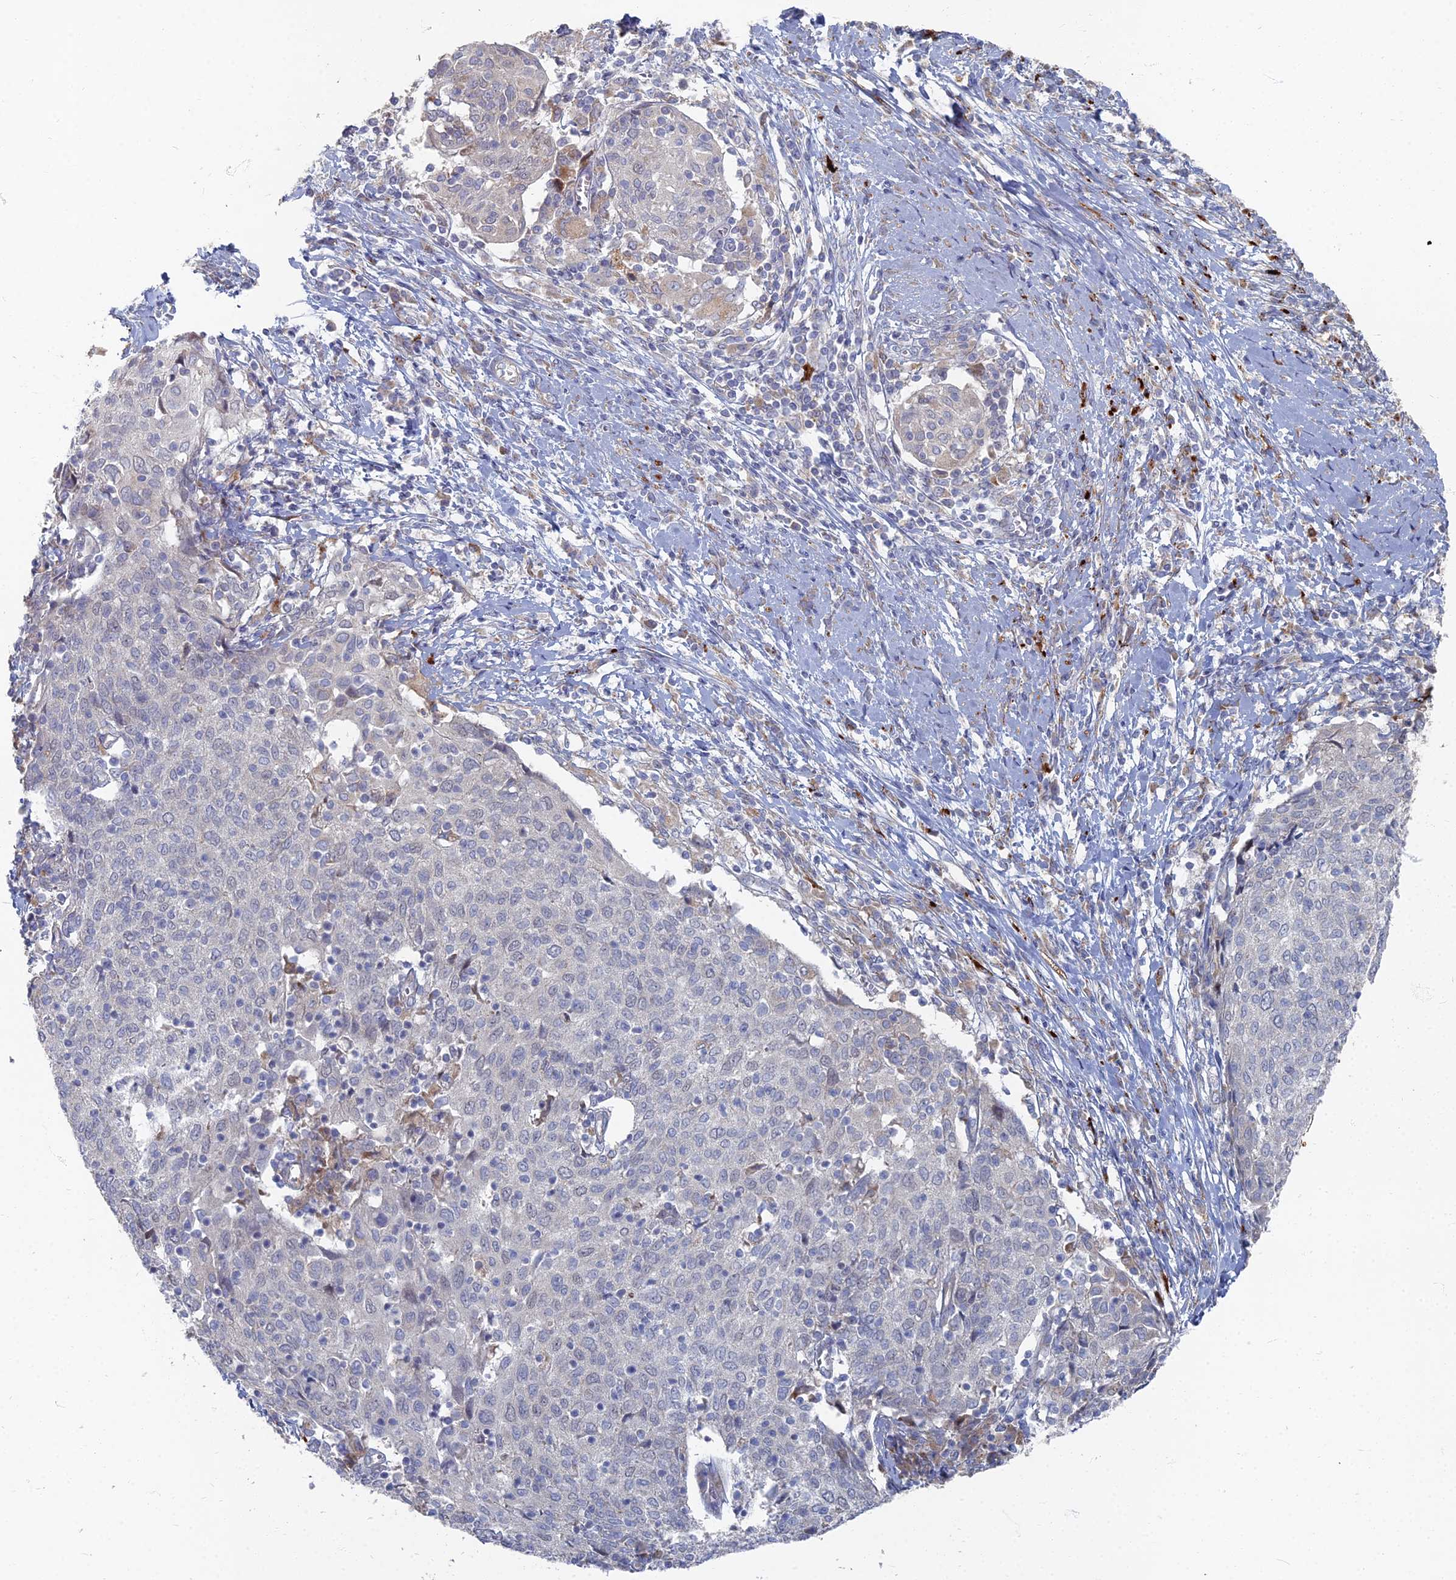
{"staining": {"intensity": "negative", "quantity": "none", "location": "none"}, "tissue": "cervical cancer", "cell_type": "Tumor cells", "image_type": "cancer", "snomed": [{"axis": "morphology", "description": "Squamous cell carcinoma, NOS"}, {"axis": "topography", "description": "Cervix"}], "caption": "Histopathology image shows no significant protein staining in tumor cells of cervical cancer (squamous cell carcinoma).", "gene": "TMEM128", "patient": {"sex": "female", "age": 52}}